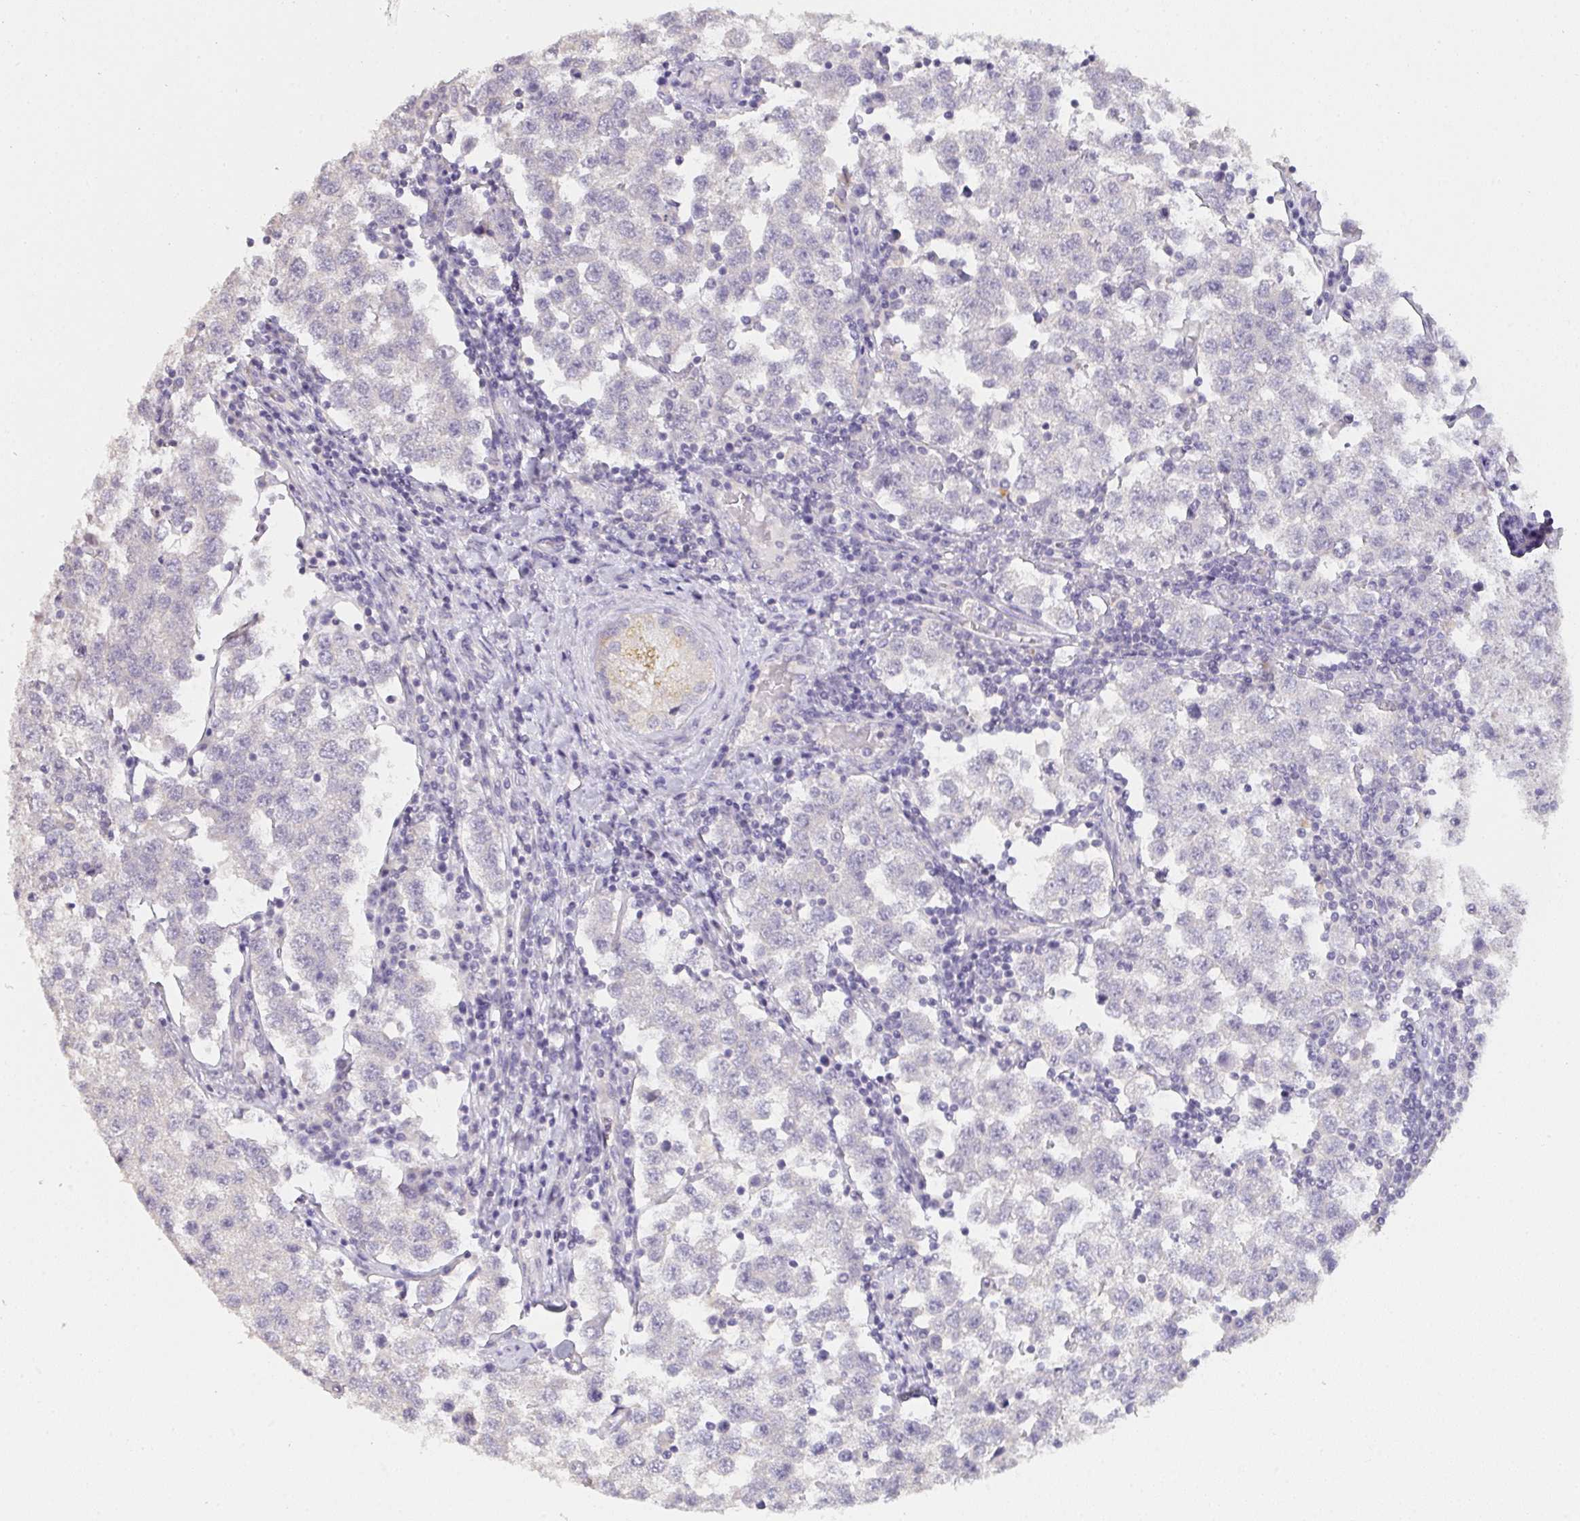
{"staining": {"intensity": "negative", "quantity": "none", "location": "none"}, "tissue": "testis cancer", "cell_type": "Tumor cells", "image_type": "cancer", "snomed": [{"axis": "morphology", "description": "Seminoma, NOS"}, {"axis": "topography", "description": "Testis"}], "caption": "Protein analysis of seminoma (testis) shows no significant expression in tumor cells. (Brightfield microscopy of DAB (3,3'-diaminobenzidine) IHC at high magnification).", "gene": "TMEM219", "patient": {"sex": "male", "age": 34}}